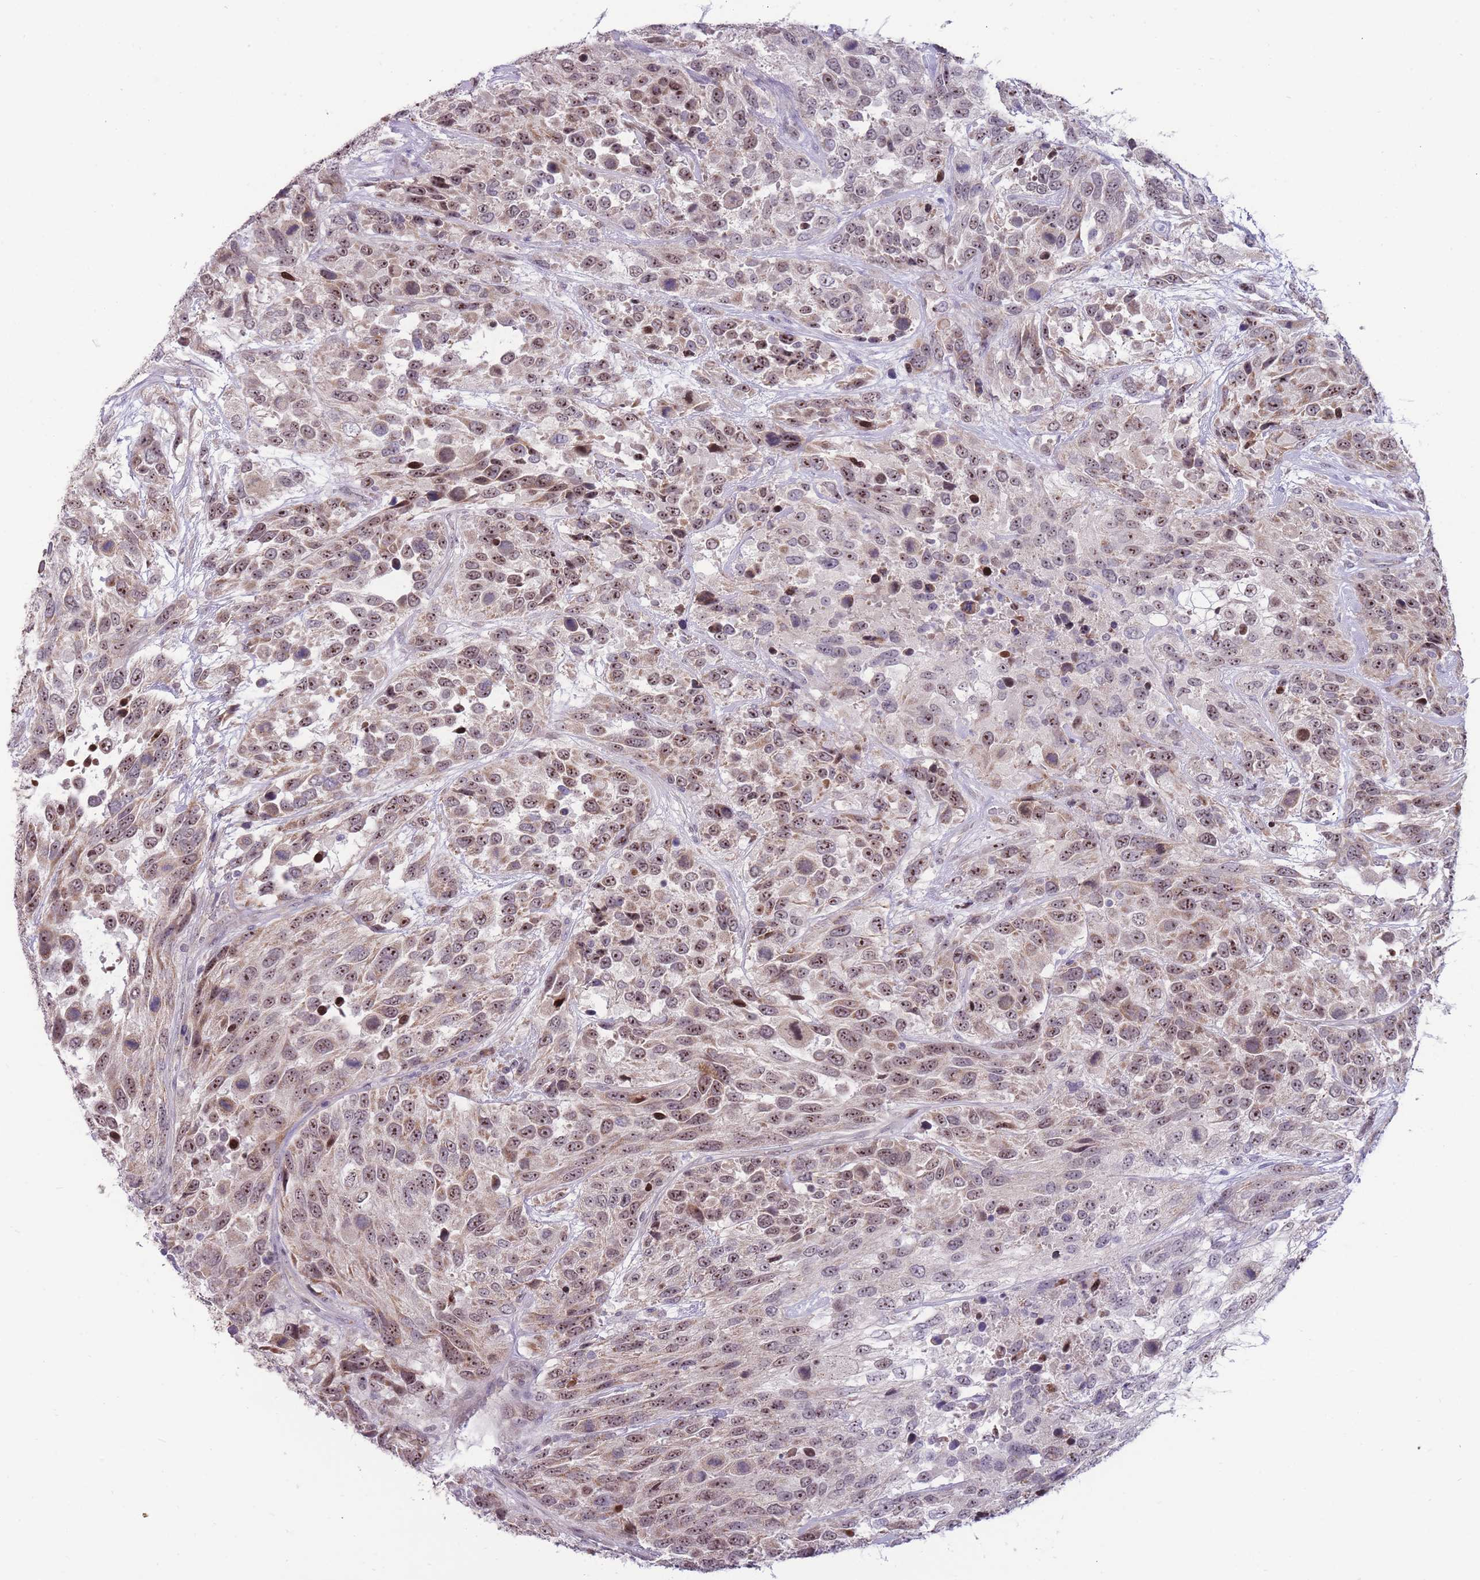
{"staining": {"intensity": "moderate", "quantity": "25%-75%", "location": "nuclear"}, "tissue": "urothelial cancer", "cell_type": "Tumor cells", "image_type": "cancer", "snomed": [{"axis": "morphology", "description": "Urothelial carcinoma, High grade"}, {"axis": "topography", "description": "Urinary bladder"}], "caption": "This image reveals IHC staining of human high-grade urothelial carcinoma, with medium moderate nuclear positivity in approximately 25%-75% of tumor cells.", "gene": "MCIDAS", "patient": {"sex": "female", "age": 70}}